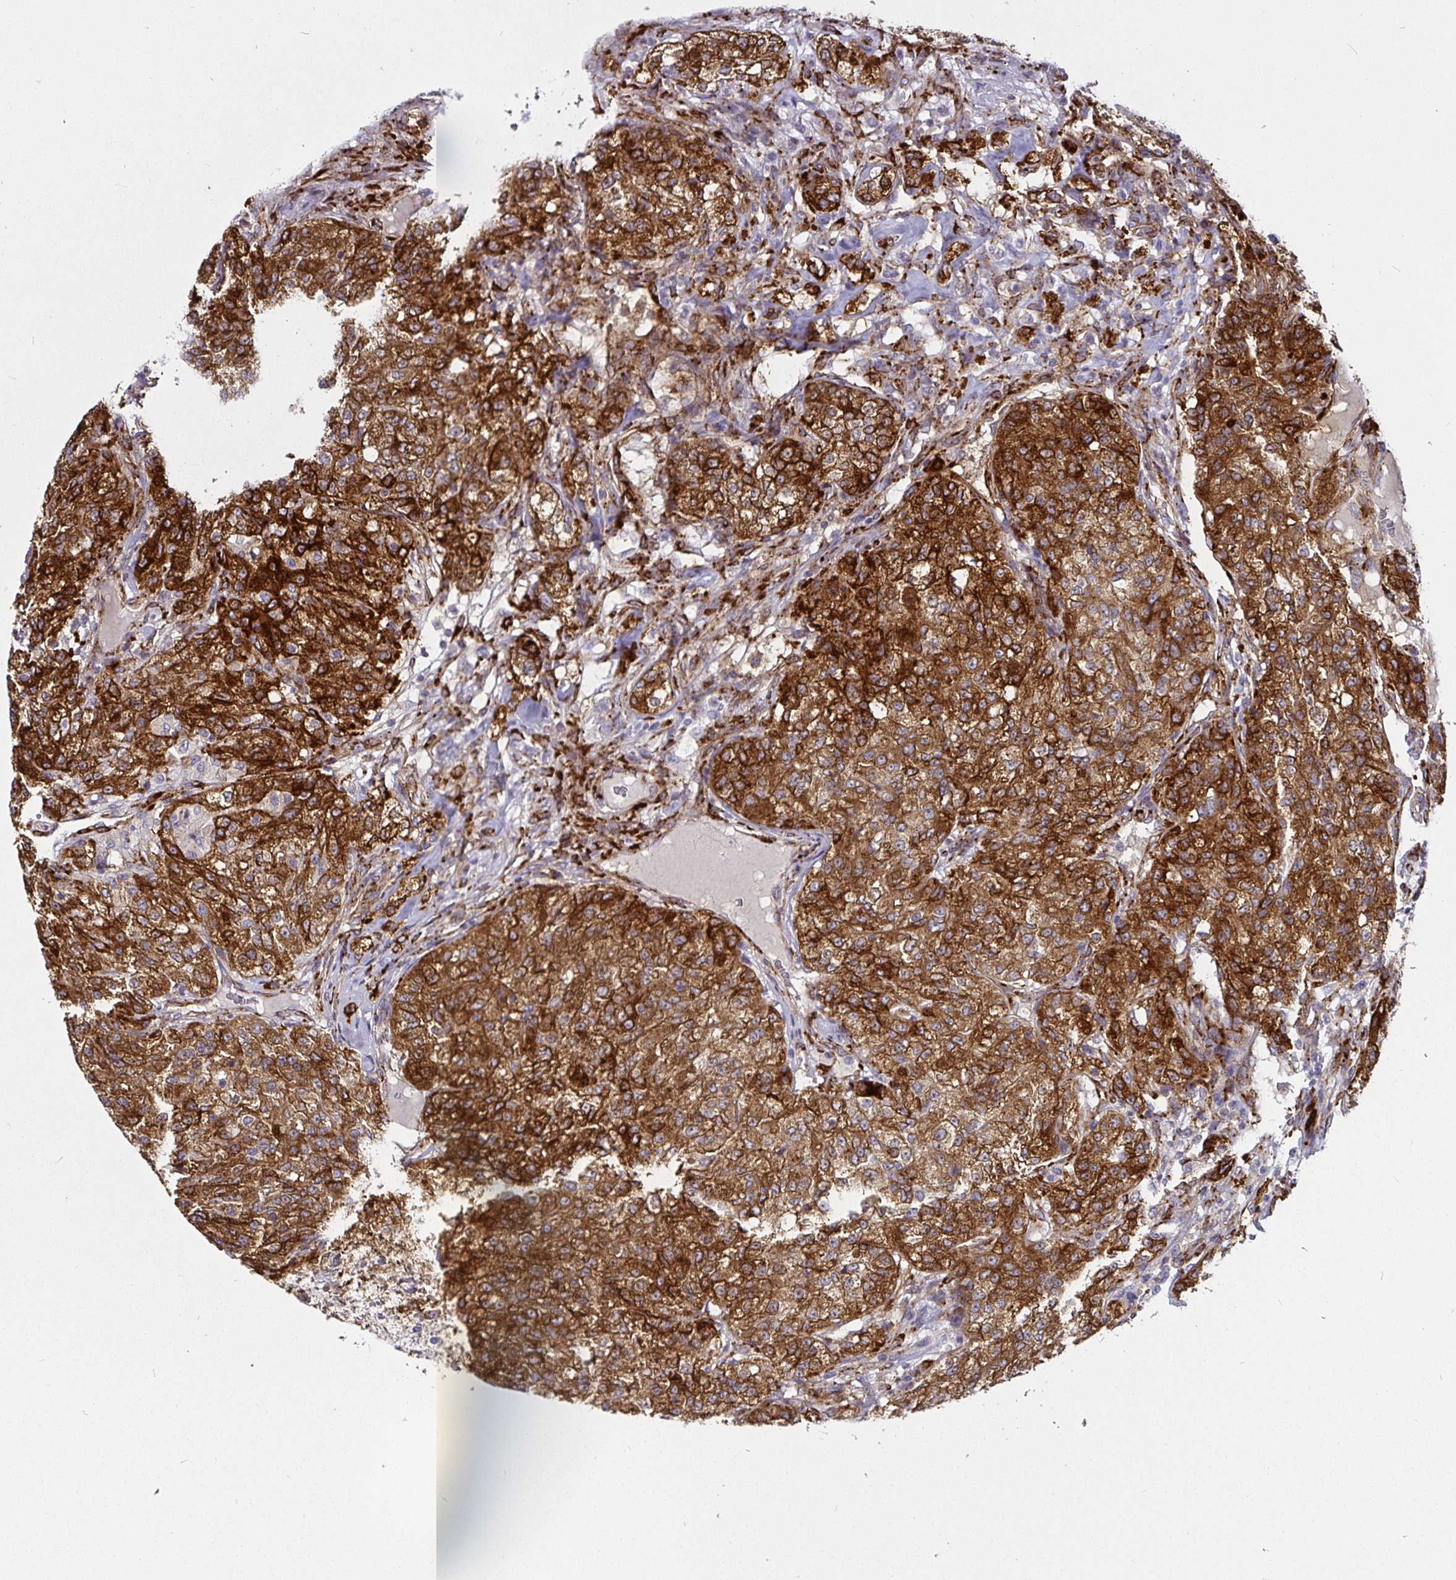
{"staining": {"intensity": "strong", "quantity": ">75%", "location": "cytoplasmic/membranous"}, "tissue": "renal cancer", "cell_type": "Tumor cells", "image_type": "cancer", "snomed": [{"axis": "morphology", "description": "Adenocarcinoma, NOS"}, {"axis": "topography", "description": "Kidney"}], "caption": "Brown immunohistochemical staining in human renal cancer shows strong cytoplasmic/membranous expression in about >75% of tumor cells. Immunohistochemistry stains the protein in brown and the nuclei are stained blue.", "gene": "P4HA2", "patient": {"sex": "female", "age": 63}}